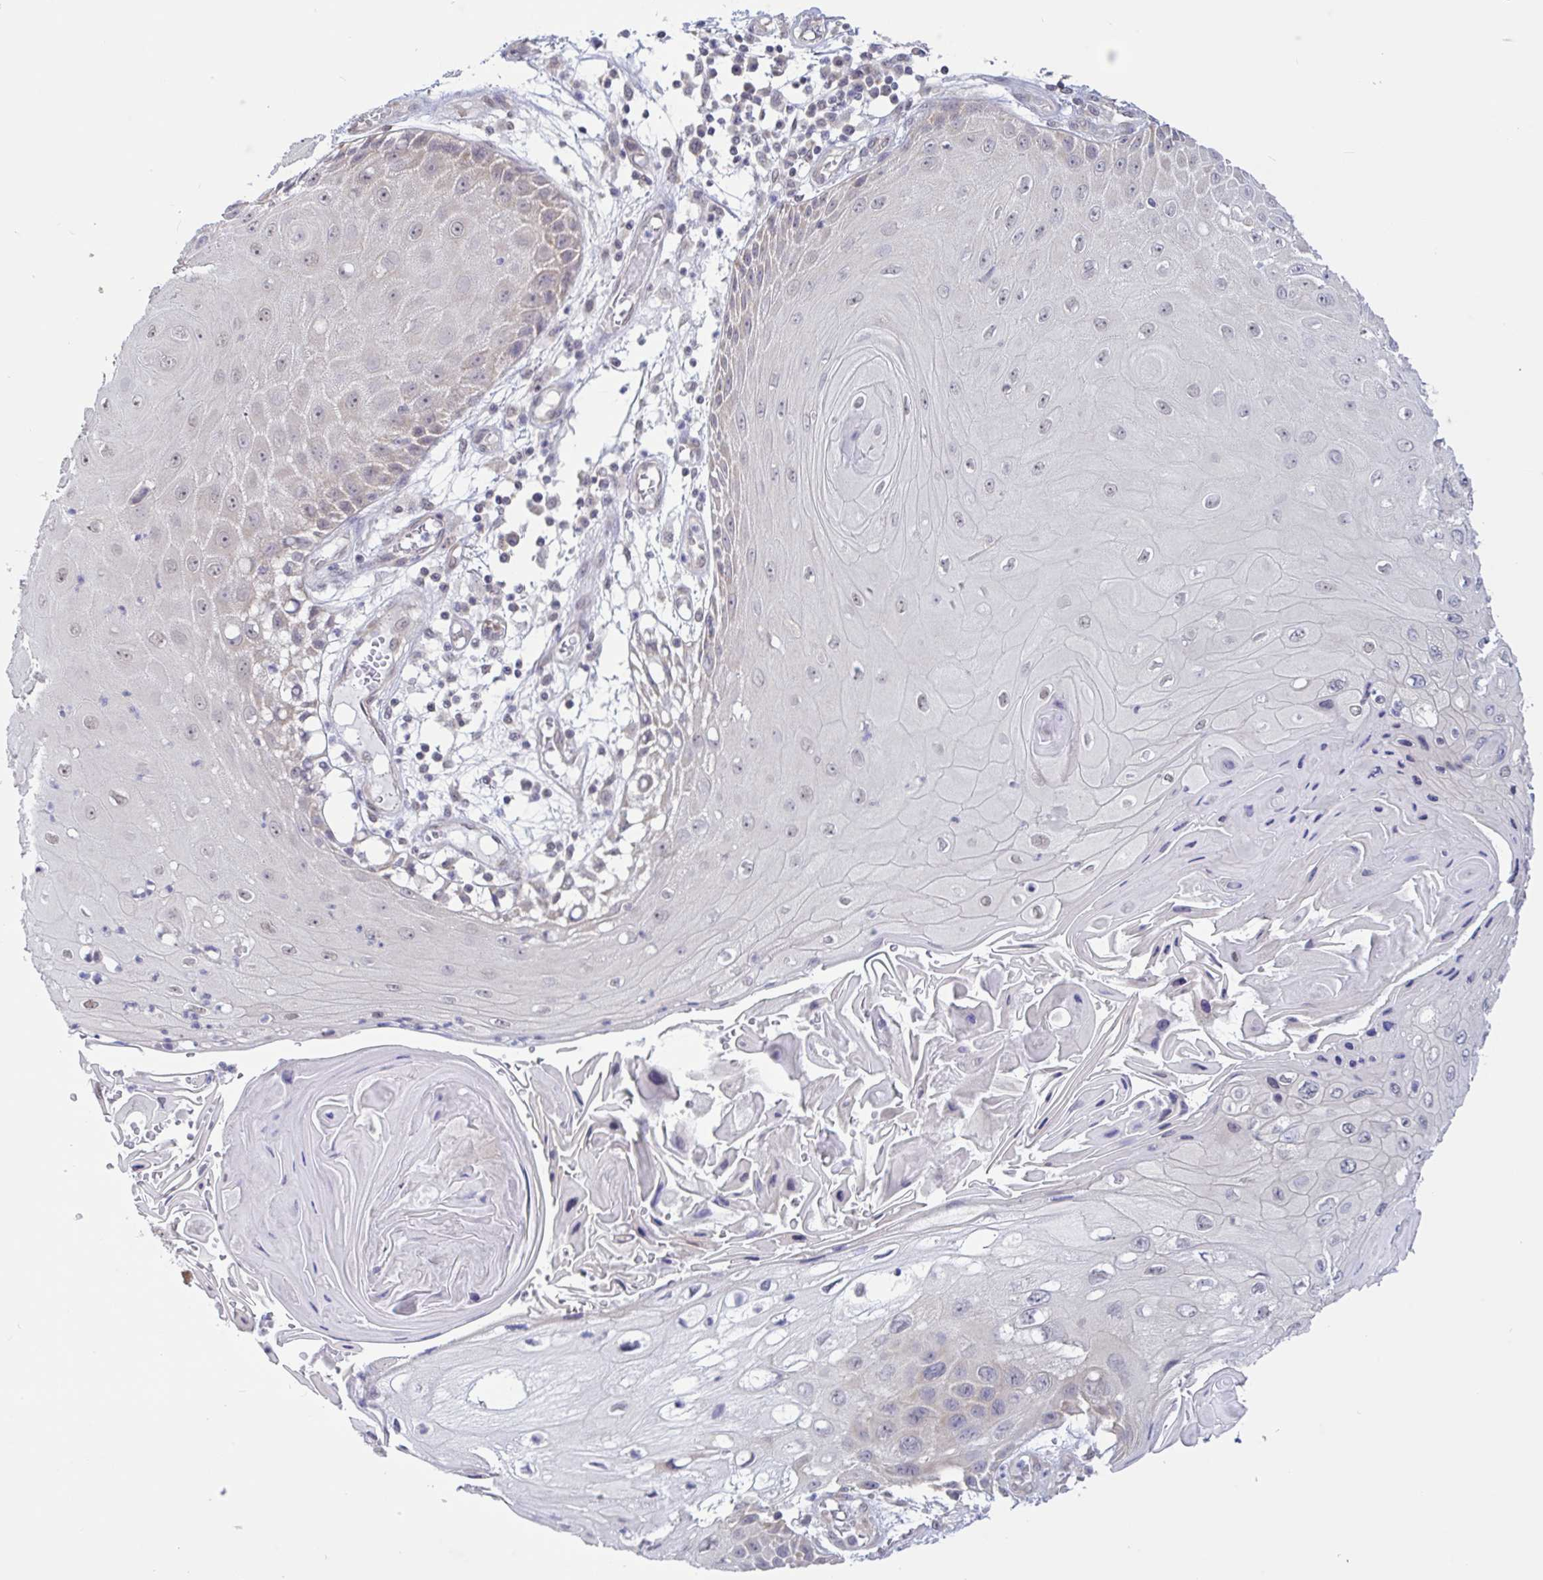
{"staining": {"intensity": "weak", "quantity": "<25%", "location": "cytoplasmic/membranous,nuclear"}, "tissue": "skin cancer", "cell_type": "Tumor cells", "image_type": "cancer", "snomed": [{"axis": "morphology", "description": "Squamous cell carcinoma, NOS"}, {"axis": "topography", "description": "Skin"}, {"axis": "topography", "description": "Vulva"}], "caption": "This image is of skin cancer (squamous cell carcinoma) stained with immunohistochemistry to label a protein in brown with the nuclei are counter-stained blue. There is no positivity in tumor cells.", "gene": "HYPK", "patient": {"sex": "female", "age": 44}}